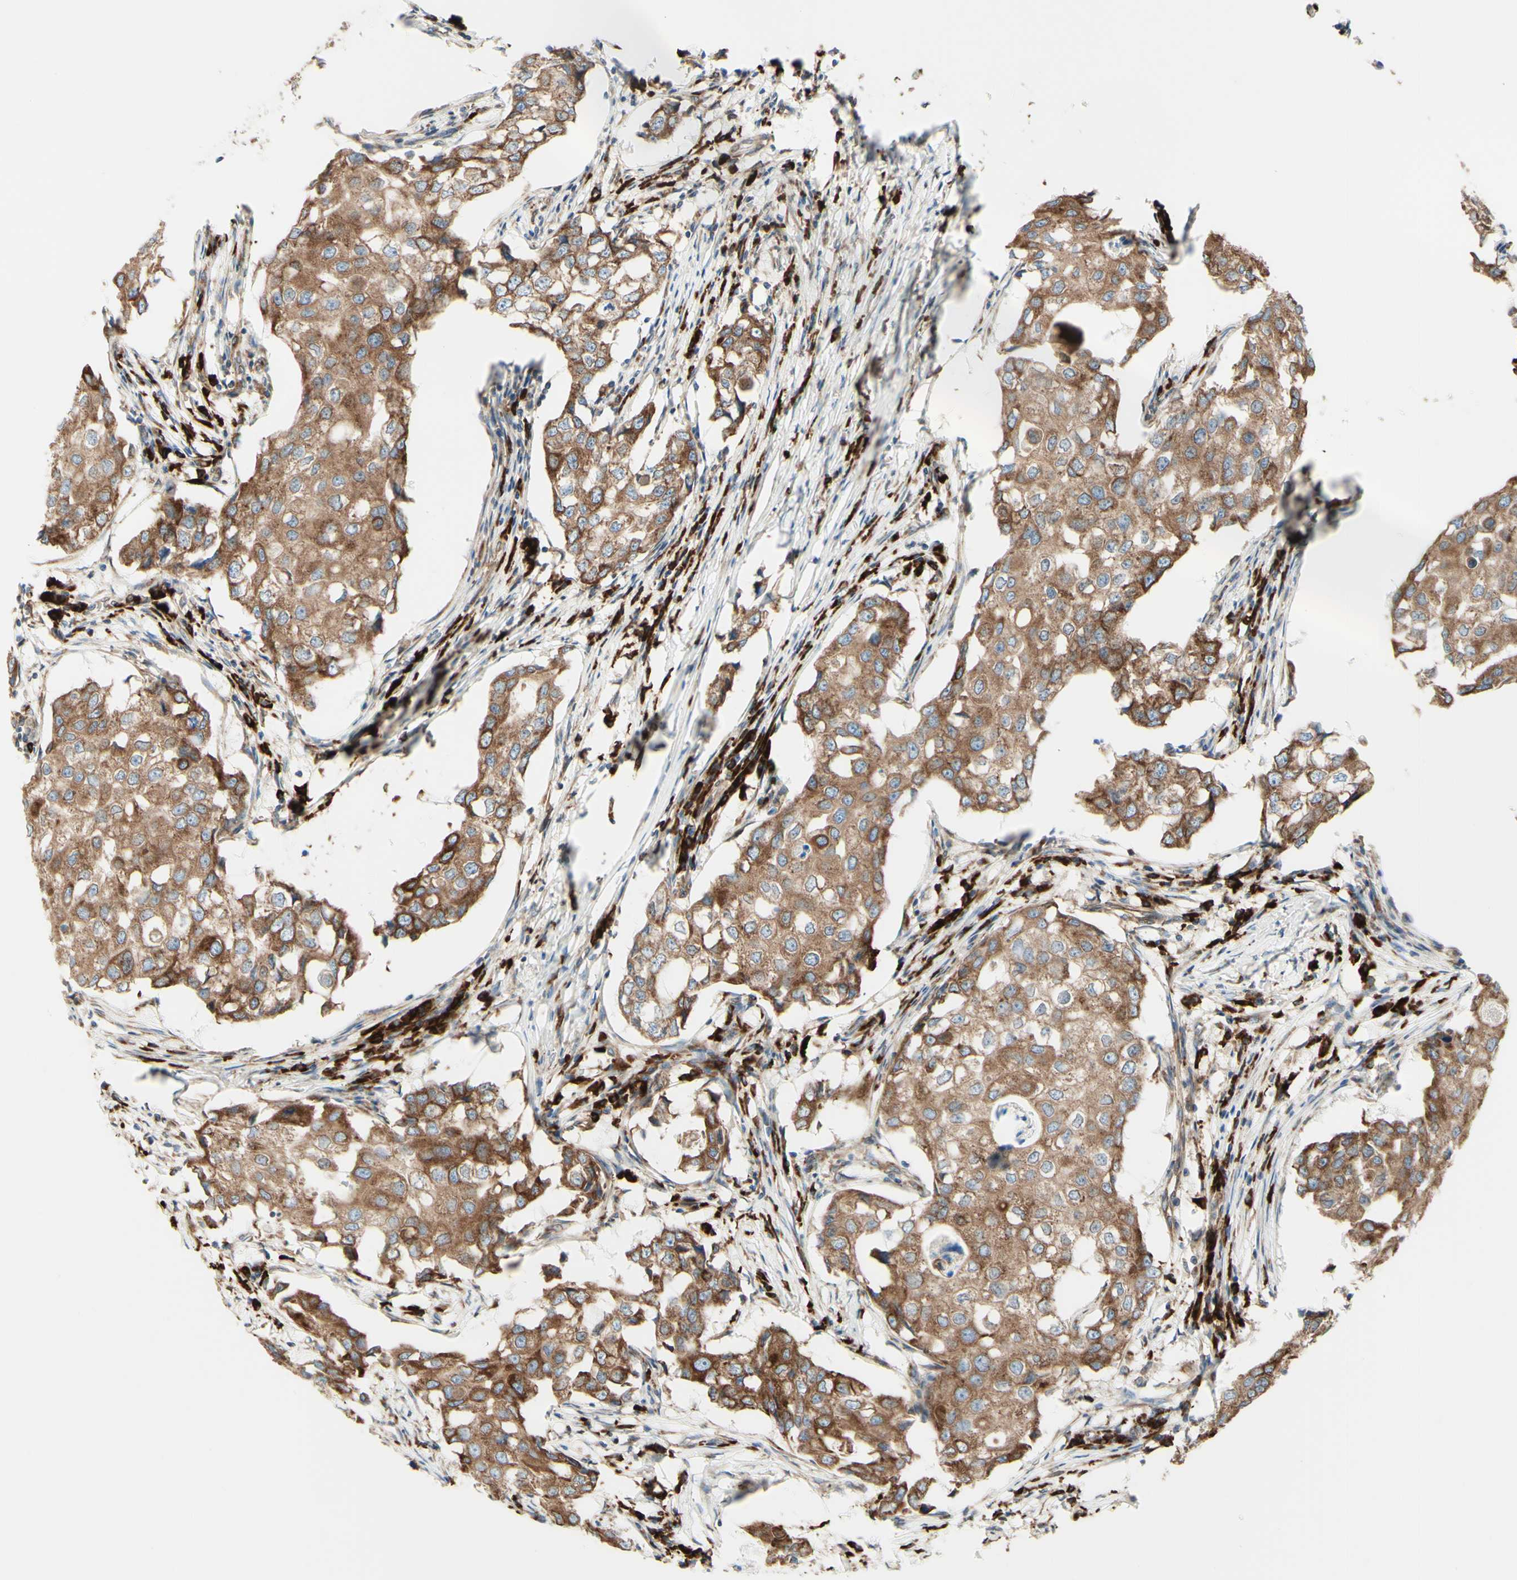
{"staining": {"intensity": "moderate", "quantity": ">75%", "location": "cytoplasmic/membranous"}, "tissue": "breast cancer", "cell_type": "Tumor cells", "image_type": "cancer", "snomed": [{"axis": "morphology", "description": "Duct carcinoma"}, {"axis": "topography", "description": "Breast"}], "caption": "This histopathology image displays breast invasive ductal carcinoma stained with IHC to label a protein in brown. The cytoplasmic/membranous of tumor cells show moderate positivity for the protein. Nuclei are counter-stained blue.", "gene": "DNAJB11", "patient": {"sex": "female", "age": 27}}